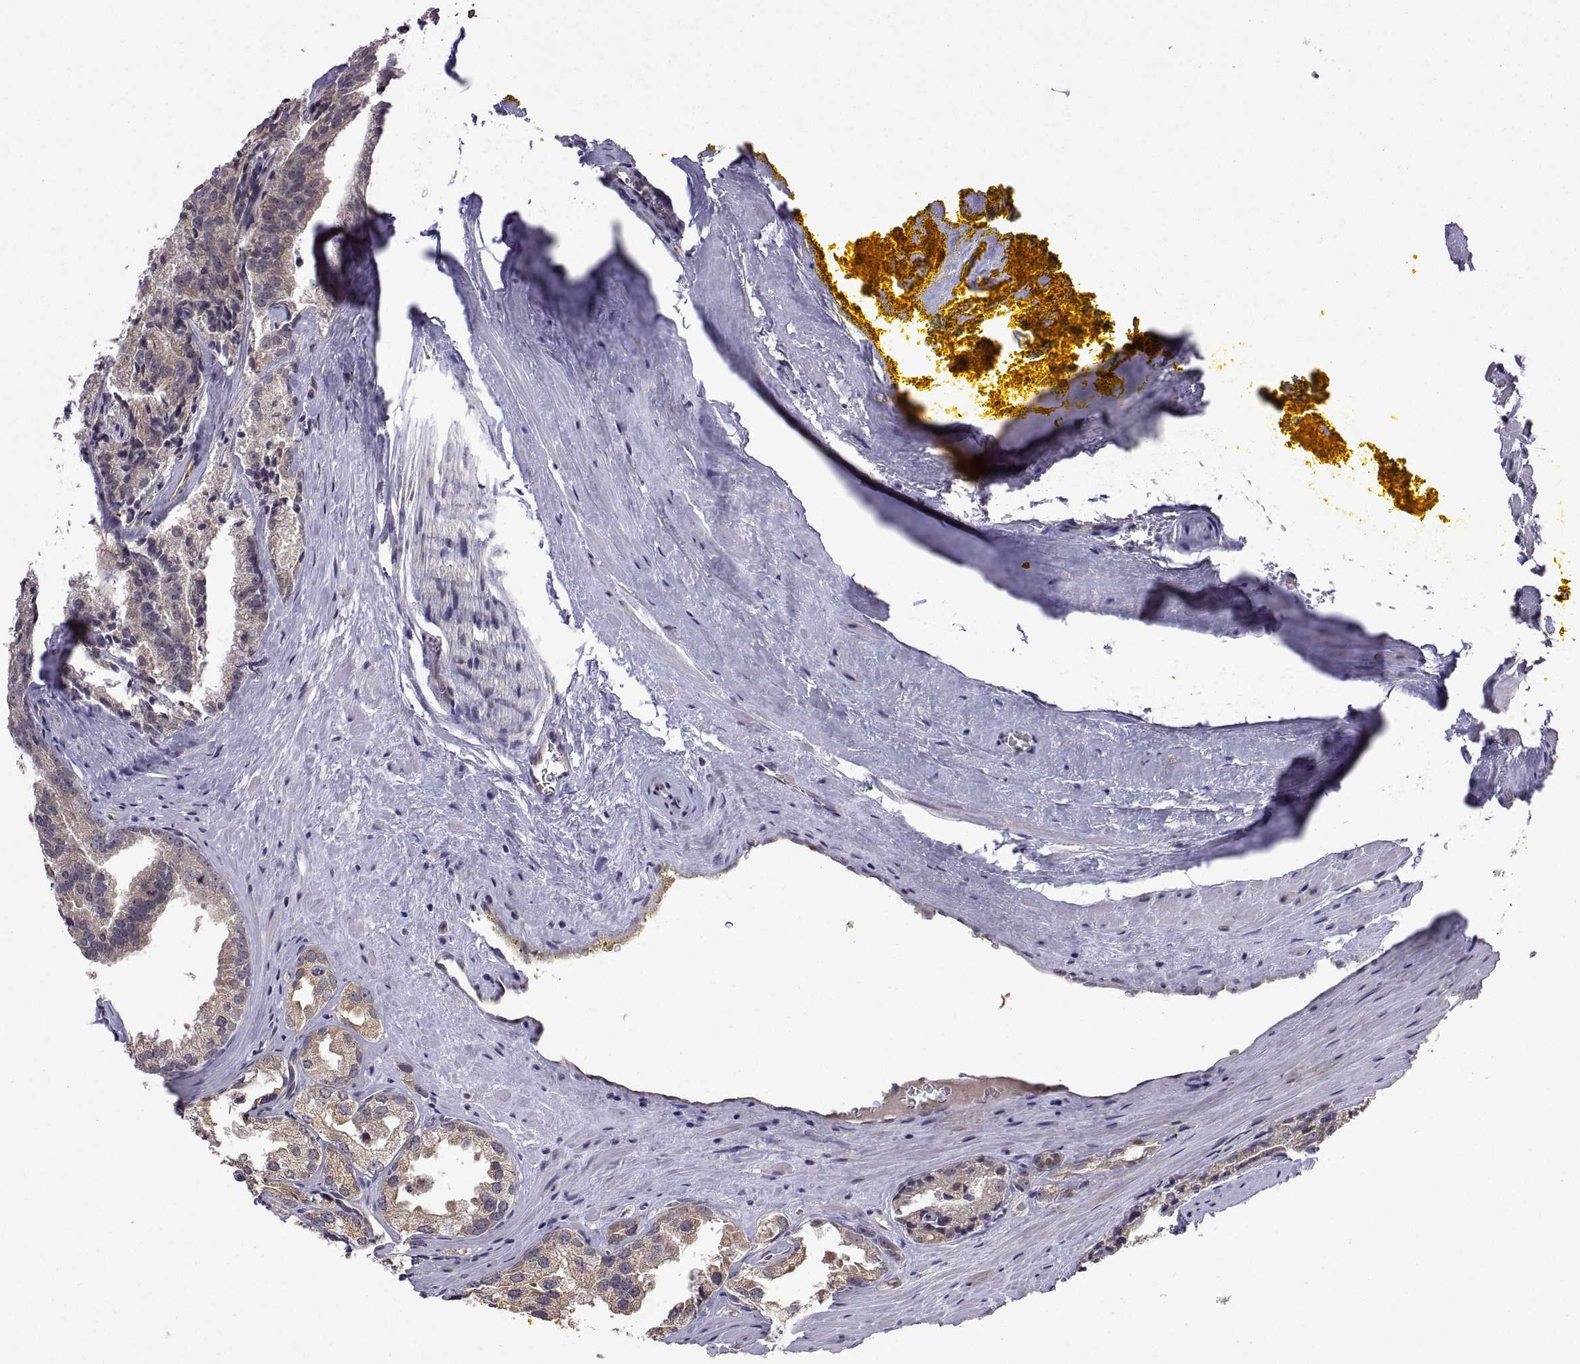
{"staining": {"intensity": "weak", "quantity": "25%-75%", "location": "cytoplasmic/membranous"}, "tissue": "prostate cancer", "cell_type": "Tumor cells", "image_type": "cancer", "snomed": [{"axis": "morphology", "description": "Adenocarcinoma, NOS"}, {"axis": "morphology", "description": "Adenocarcinoma, High grade"}, {"axis": "topography", "description": "Prostate"}], "caption": "The histopathology image demonstrates staining of prostate adenocarcinoma, revealing weak cytoplasmic/membranous protein staining (brown color) within tumor cells.", "gene": "LAMA1", "patient": {"sex": "male", "age": 70}}